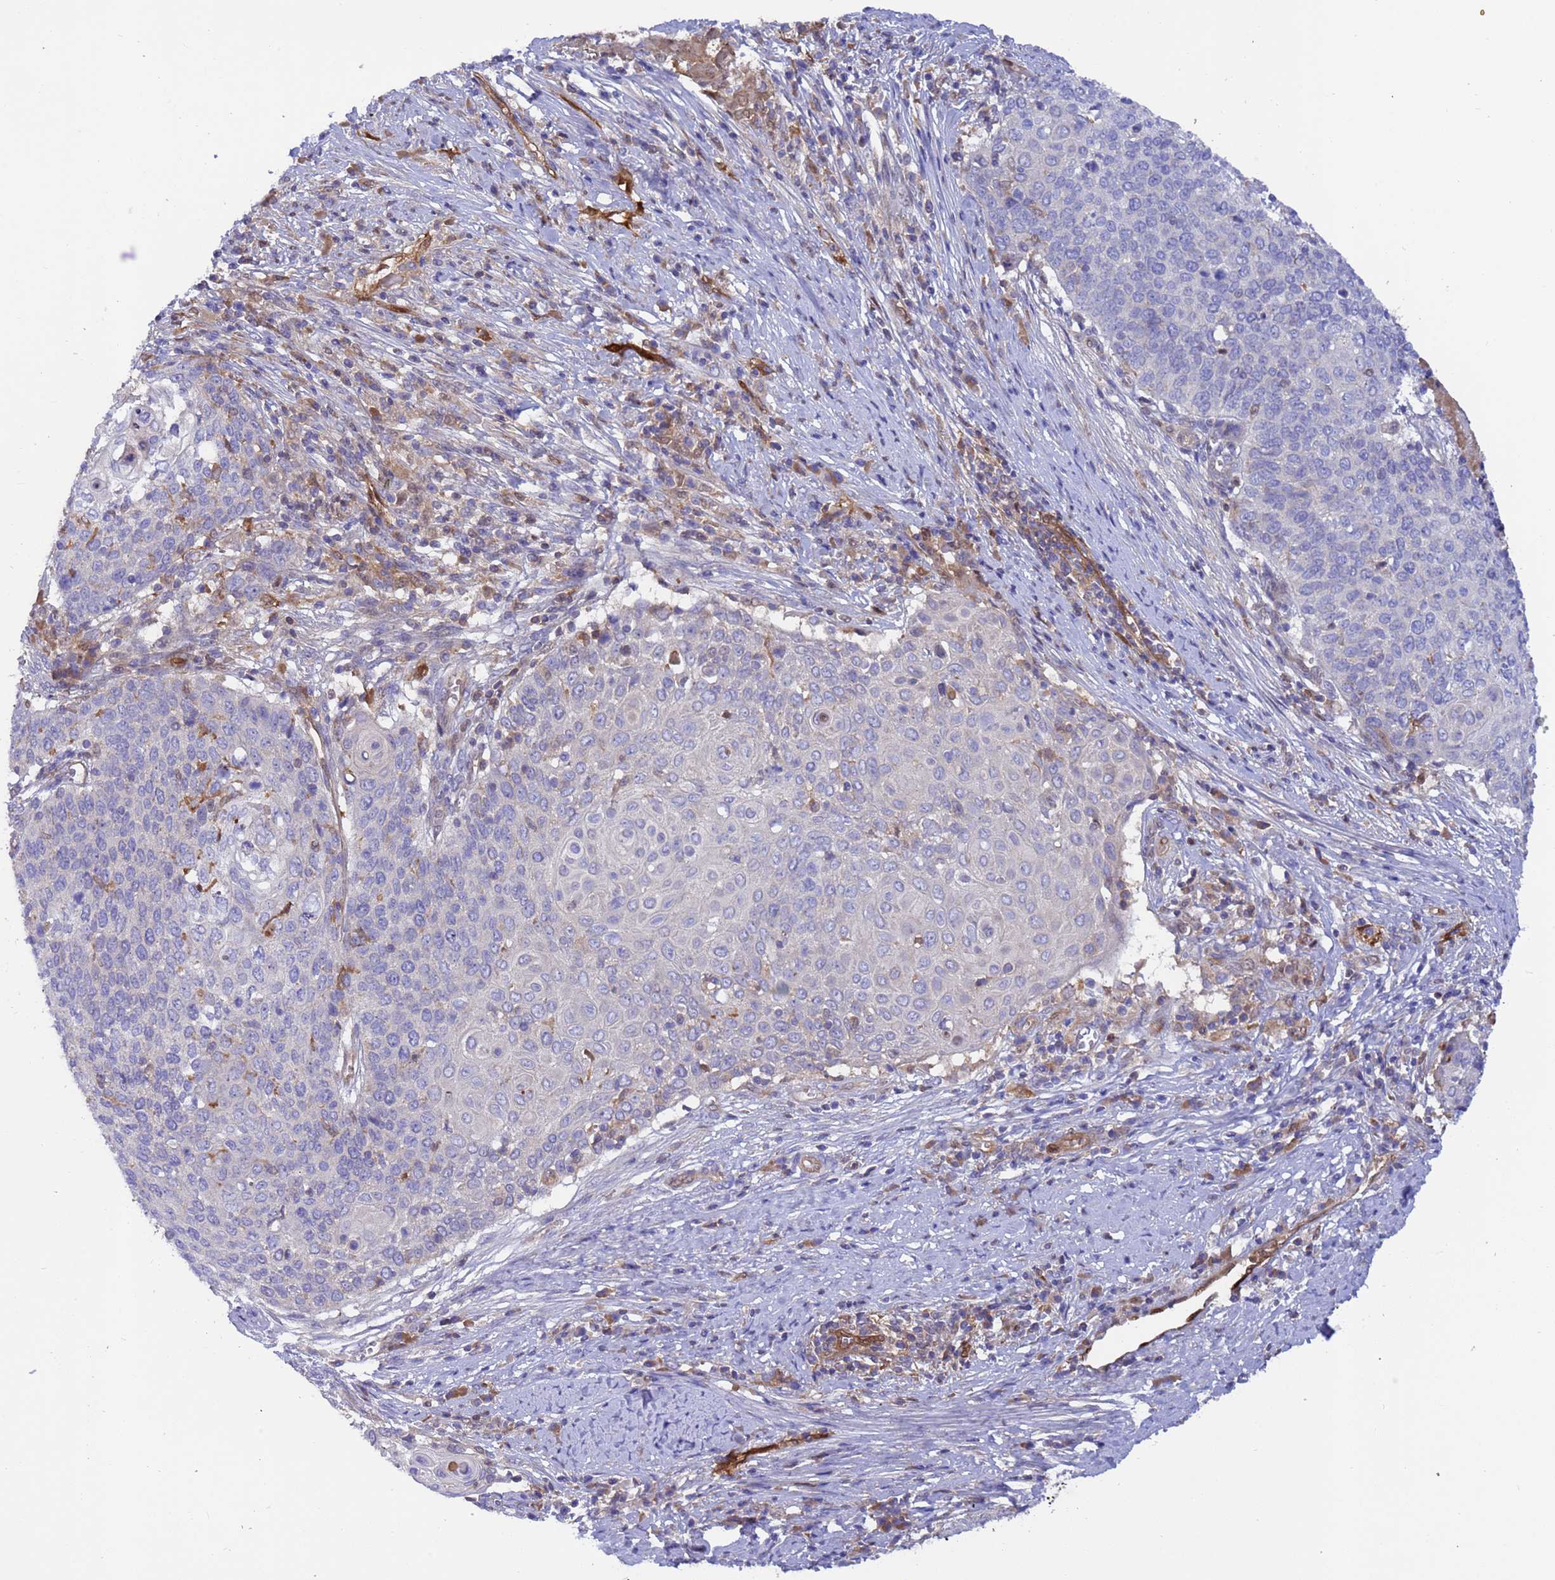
{"staining": {"intensity": "negative", "quantity": "none", "location": "none"}, "tissue": "cervical cancer", "cell_type": "Tumor cells", "image_type": "cancer", "snomed": [{"axis": "morphology", "description": "Squamous cell carcinoma, NOS"}, {"axis": "topography", "description": "Cervix"}], "caption": "DAB (3,3'-diaminobenzidine) immunohistochemical staining of cervical cancer demonstrates no significant positivity in tumor cells.", "gene": "FOXRED1", "patient": {"sex": "female", "age": 39}}